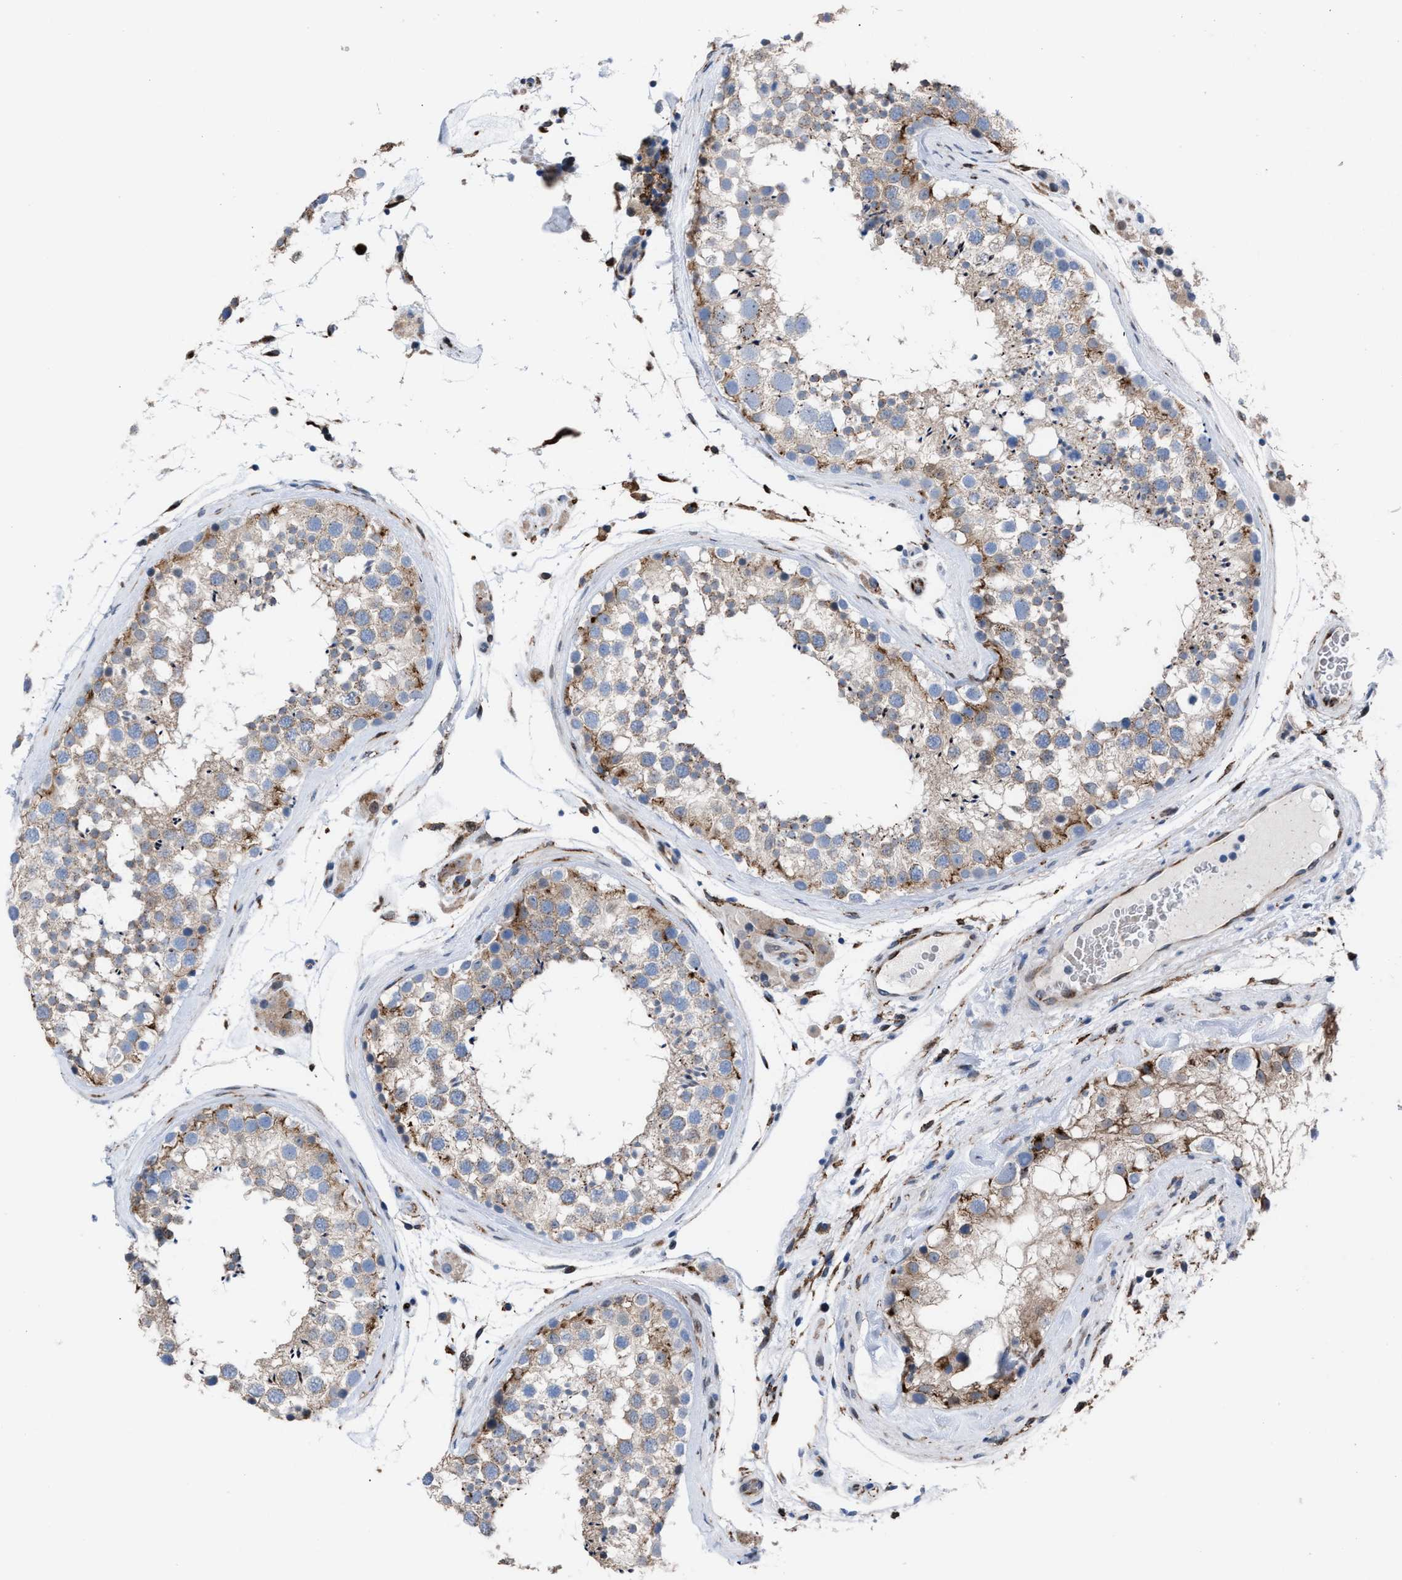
{"staining": {"intensity": "moderate", "quantity": "<25%", "location": "cytoplasmic/membranous"}, "tissue": "testis", "cell_type": "Cells in seminiferous ducts", "image_type": "normal", "snomed": [{"axis": "morphology", "description": "Normal tissue, NOS"}, {"axis": "topography", "description": "Testis"}], "caption": "Immunohistochemistry image of normal human testis stained for a protein (brown), which reveals low levels of moderate cytoplasmic/membranous staining in about <25% of cells in seminiferous ducts.", "gene": "SLC47A1", "patient": {"sex": "male", "age": 46}}